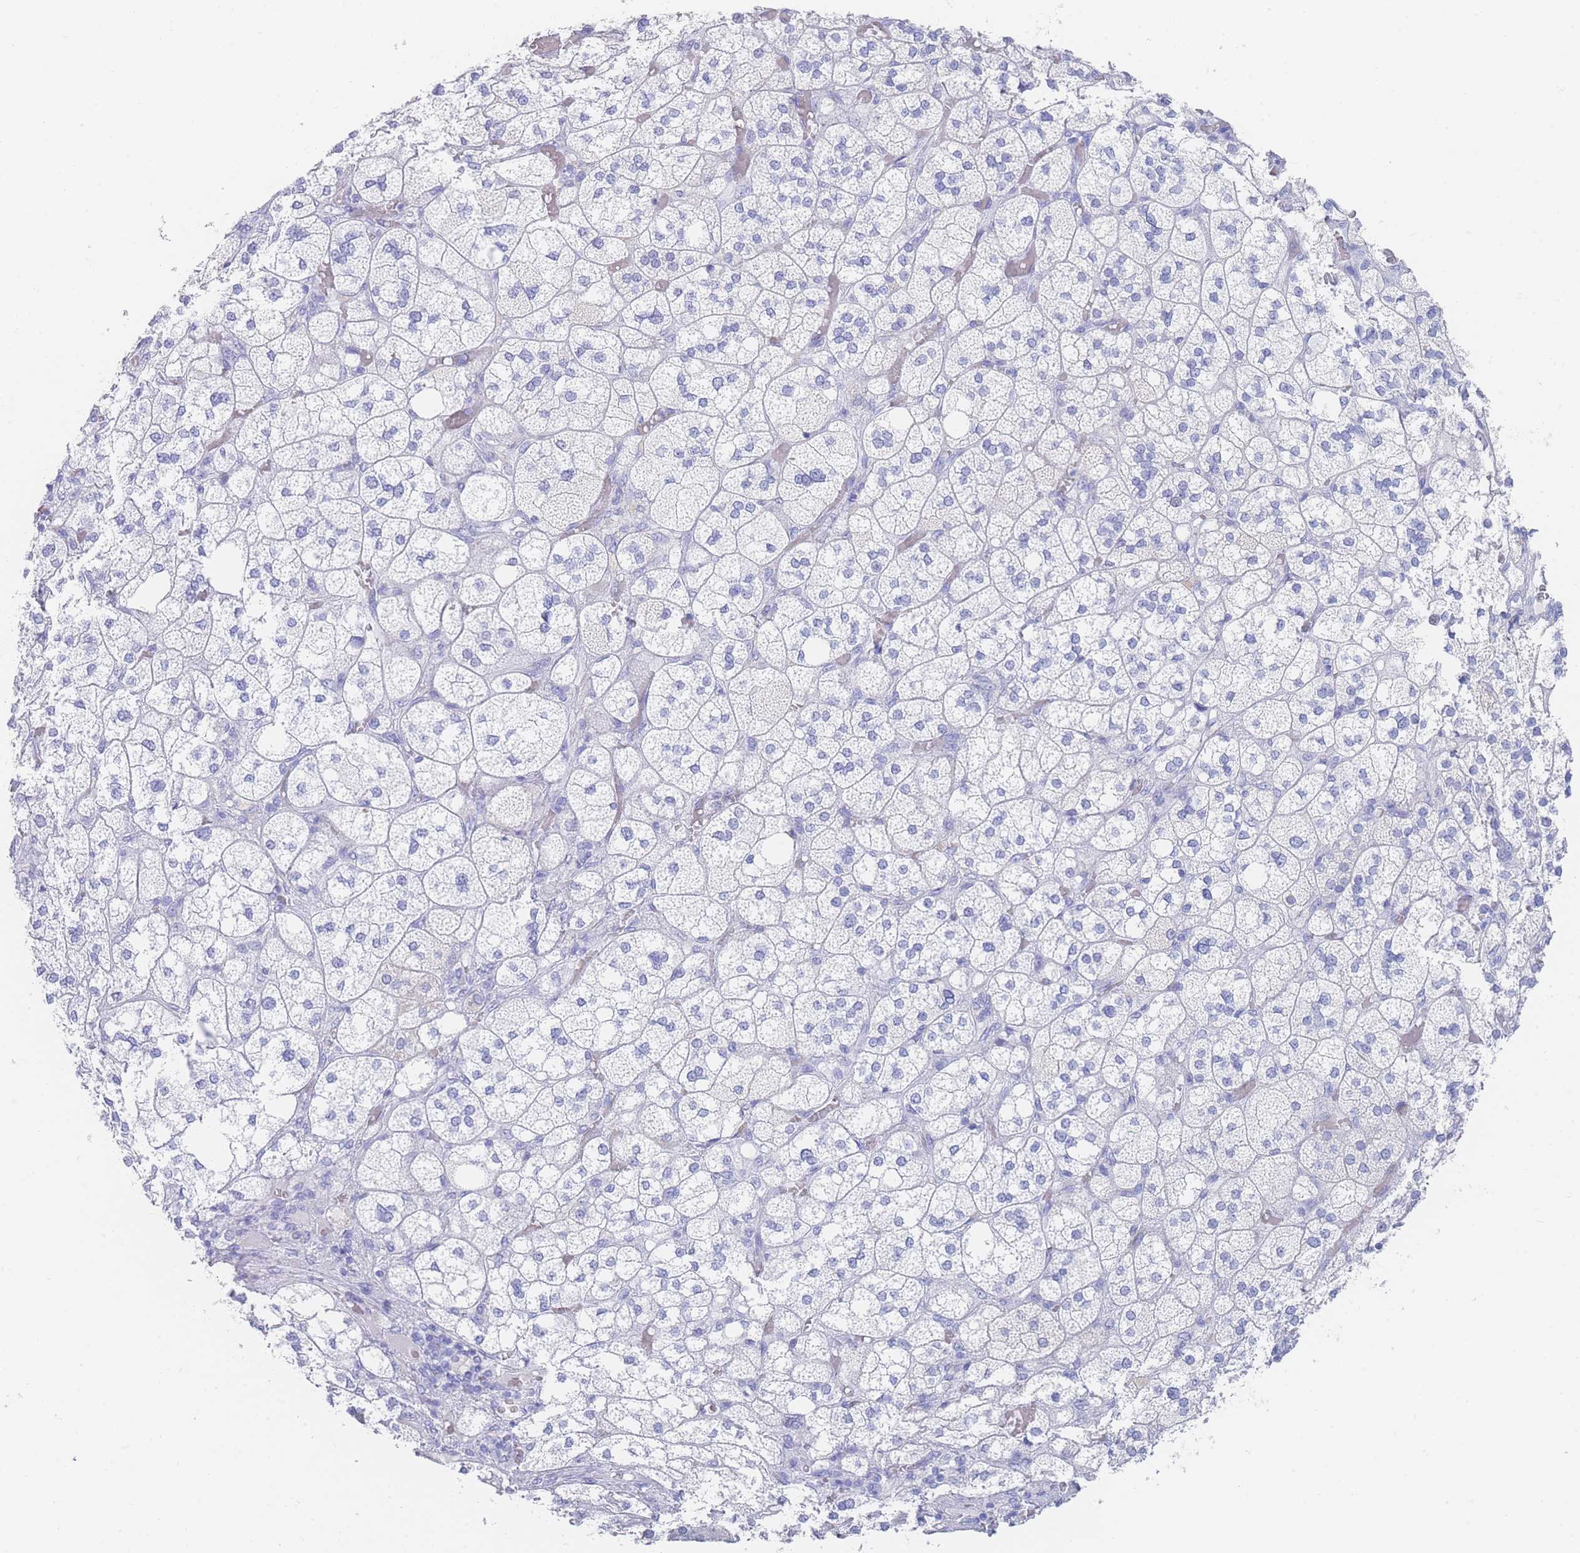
{"staining": {"intensity": "negative", "quantity": "none", "location": "none"}, "tissue": "adrenal gland", "cell_type": "Glandular cells", "image_type": "normal", "snomed": [{"axis": "morphology", "description": "Normal tissue, NOS"}, {"axis": "topography", "description": "Adrenal gland"}], "caption": "Unremarkable adrenal gland was stained to show a protein in brown. There is no significant positivity in glandular cells. The staining is performed using DAB (3,3'-diaminobenzidine) brown chromogen with nuclei counter-stained in using hematoxylin.", "gene": "LRRC37A2", "patient": {"sex": "male", "age": 61}}